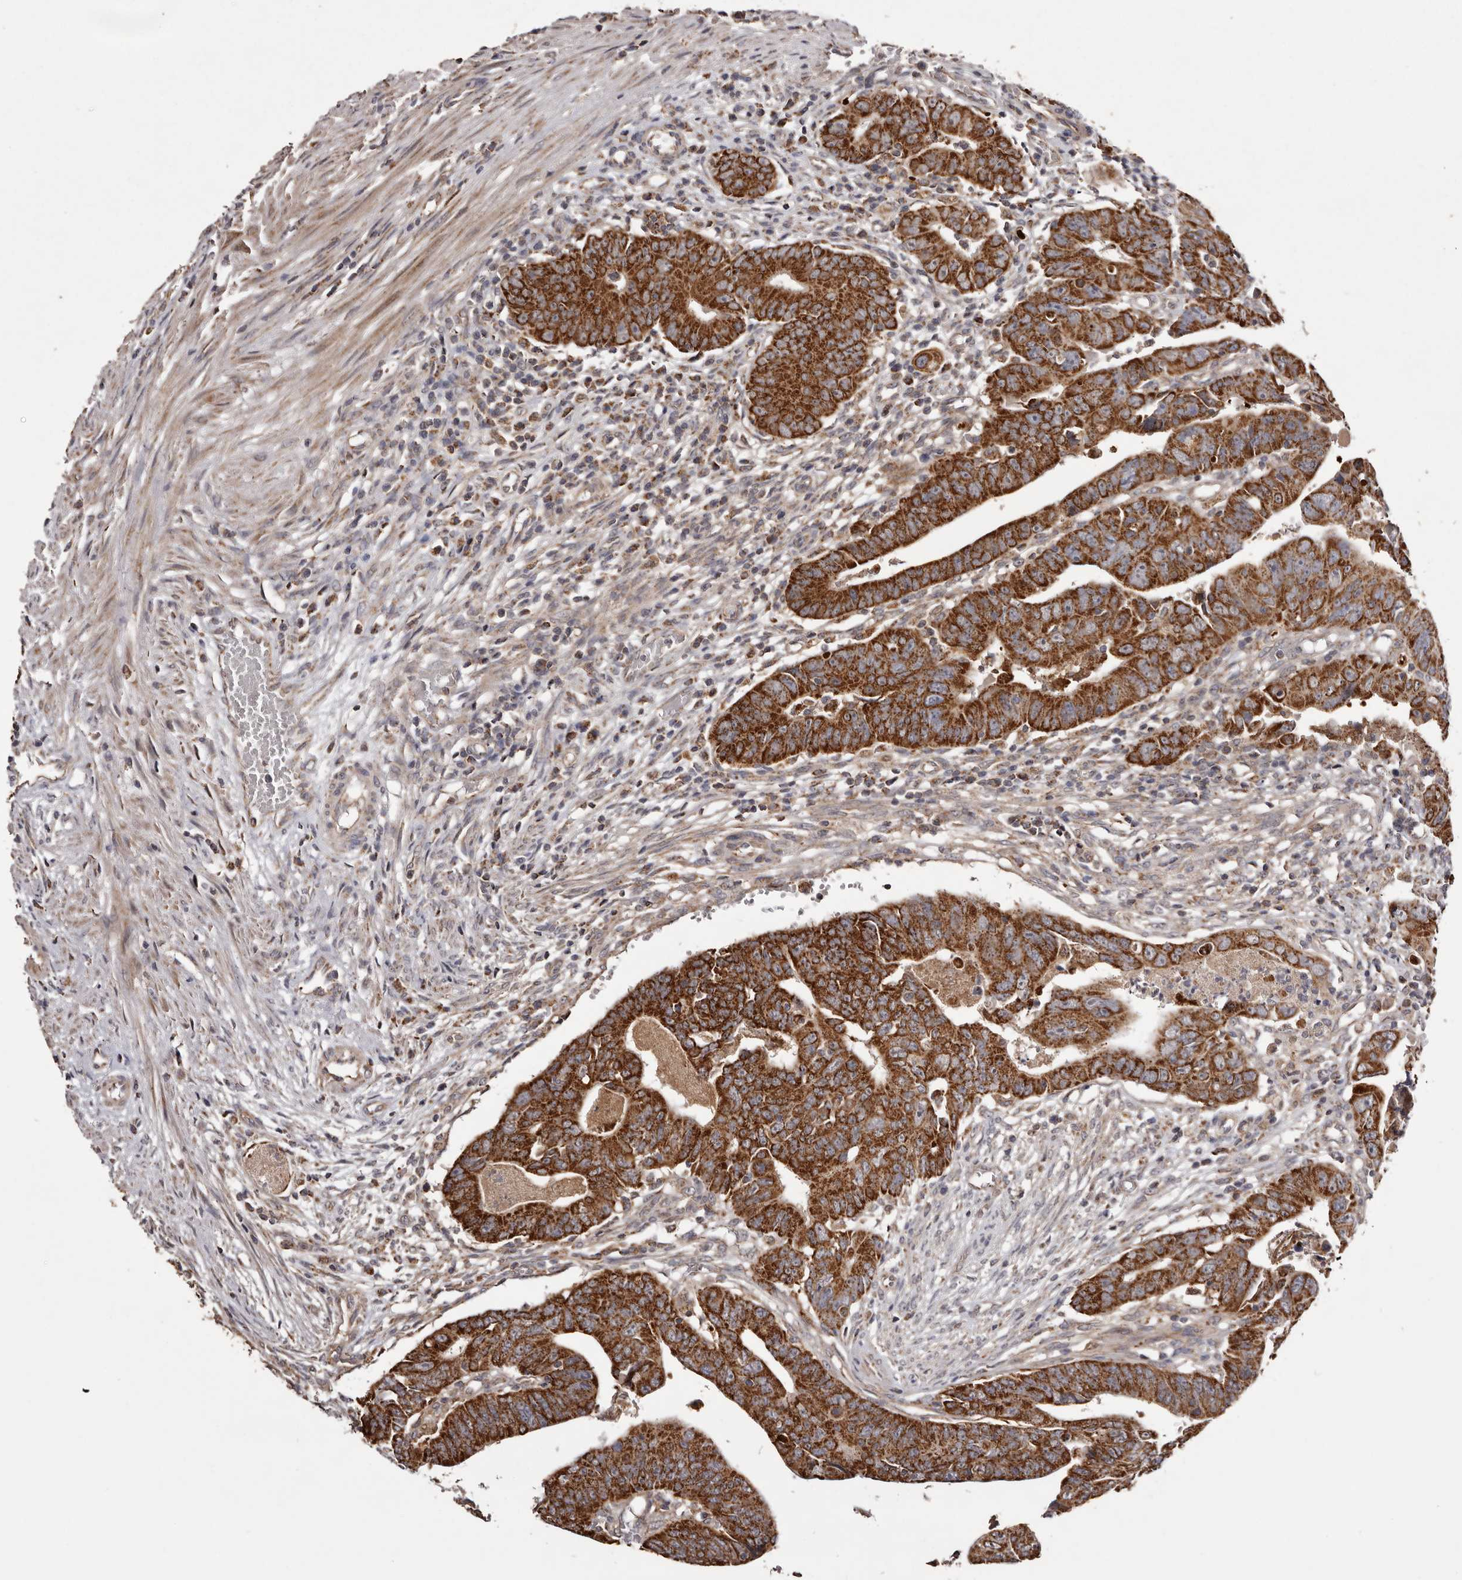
{"staining": {"intensity": "strong", "quantity": ">75%", "location": "cytoplasmic/membranous"}, "tissue": "colorectal cancer", "cell_type": "Tumor cells", "image_type": "cancer", "snomed": [{"axis": "morphology", "description": "Adenocarcinoma, NOS"}, {"axis": "topography", "description": "Rectum"}], "caption": "Immunohistochemistry image of neoplastic tissue: human colorectal cancer (adenocarcinoma) stained using IHC shows high levels of strong protein expression localized specifically in the cytoplasmic/membranous of tumor cells, appearing as a cytoplasmic/membranous brown color.", "gene": "CPLANE2", "patient": {"sex": "female", "age": 65}}